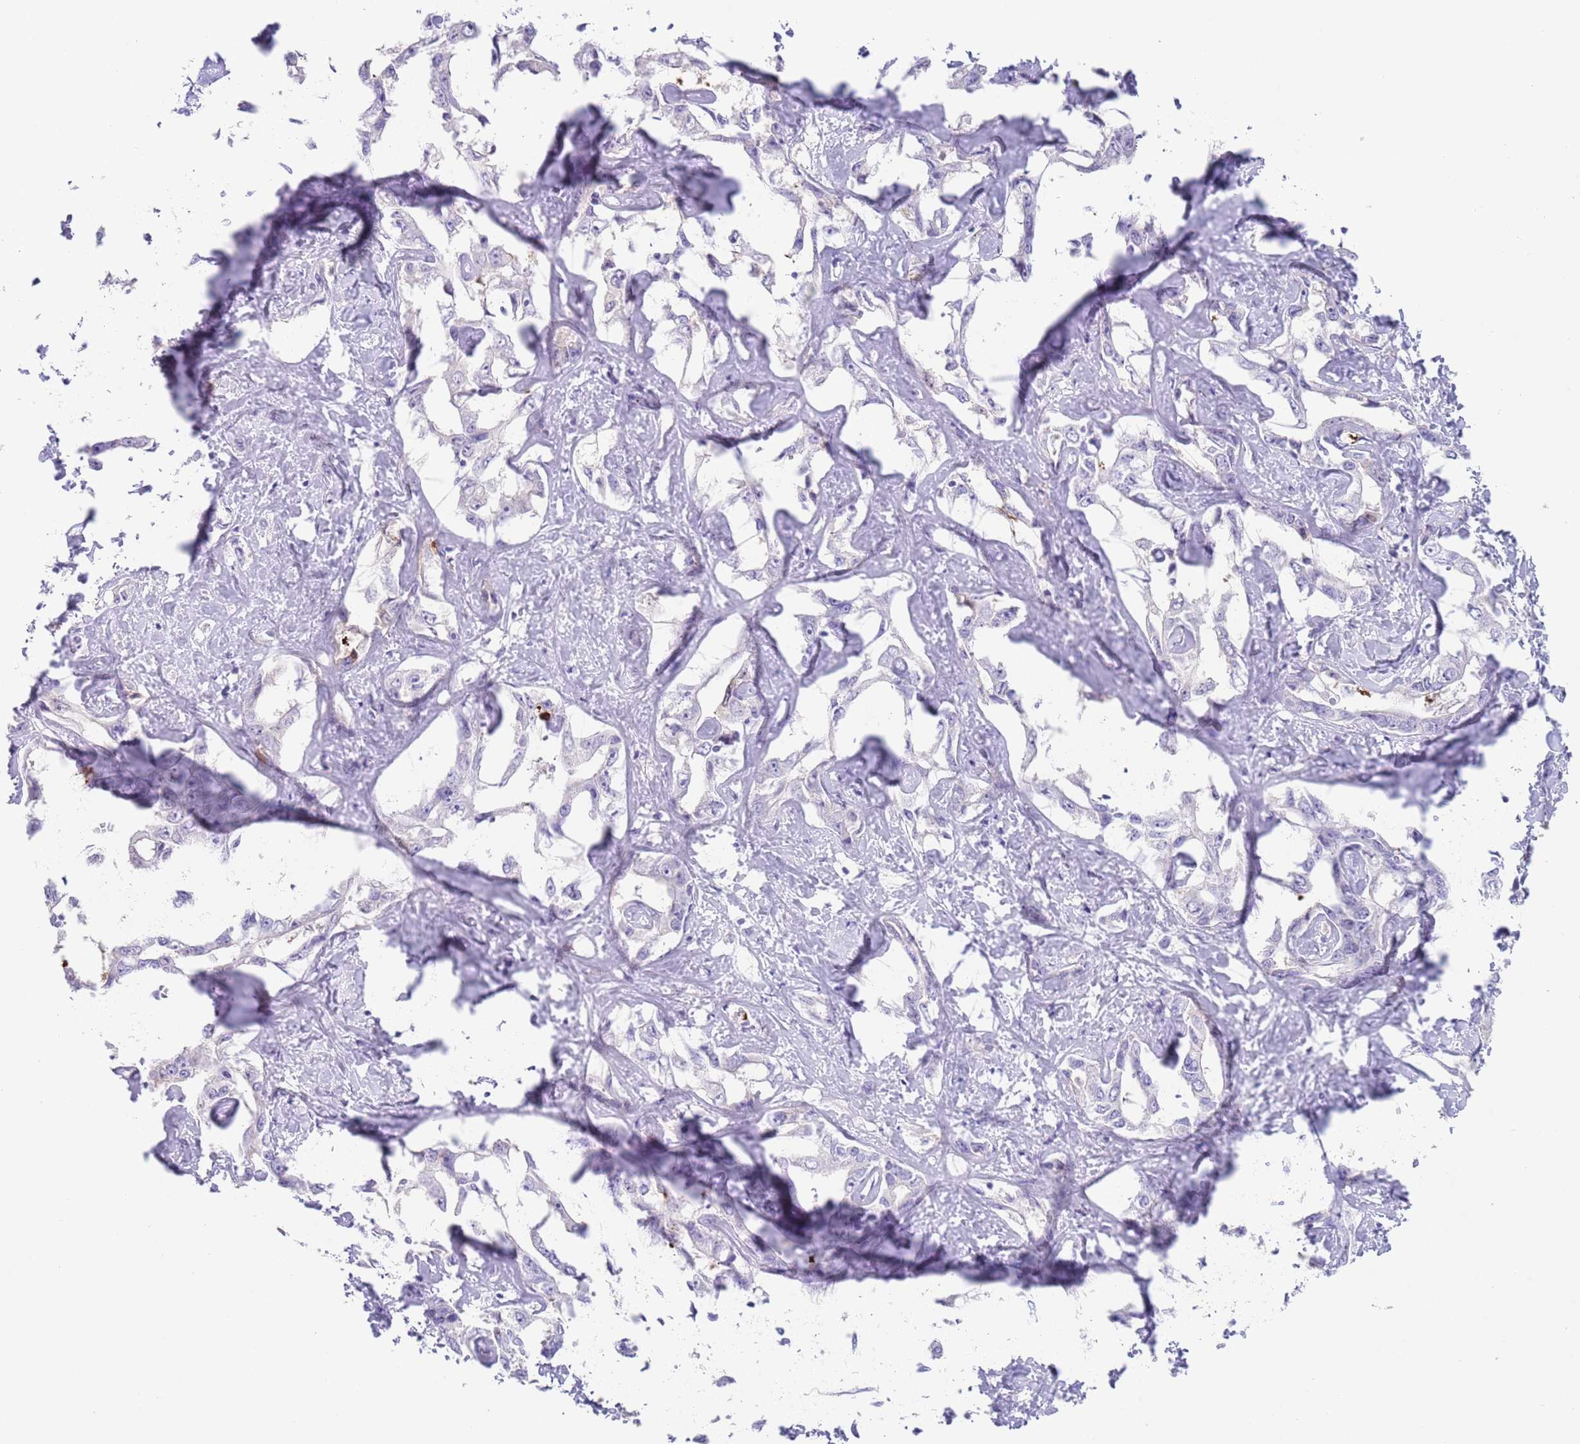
{"staining": {"intensity": "negative", "quantity": "none", "location": "none"}, "tissue": "liver cancer", "cell_type": "Tumor cells", "image_type": "cancer", "snomed": [{"axis": "morphology", "description": "Cholangiocarcinoma"}, {"axis": "topography", "description": "Liver"}], "caption": "The image reveals no significant expression in tumor cells of cholangiocarcinoma (liver).", "gene": "SPIRE2", "patient": {"sex": "male", "age": 59}}